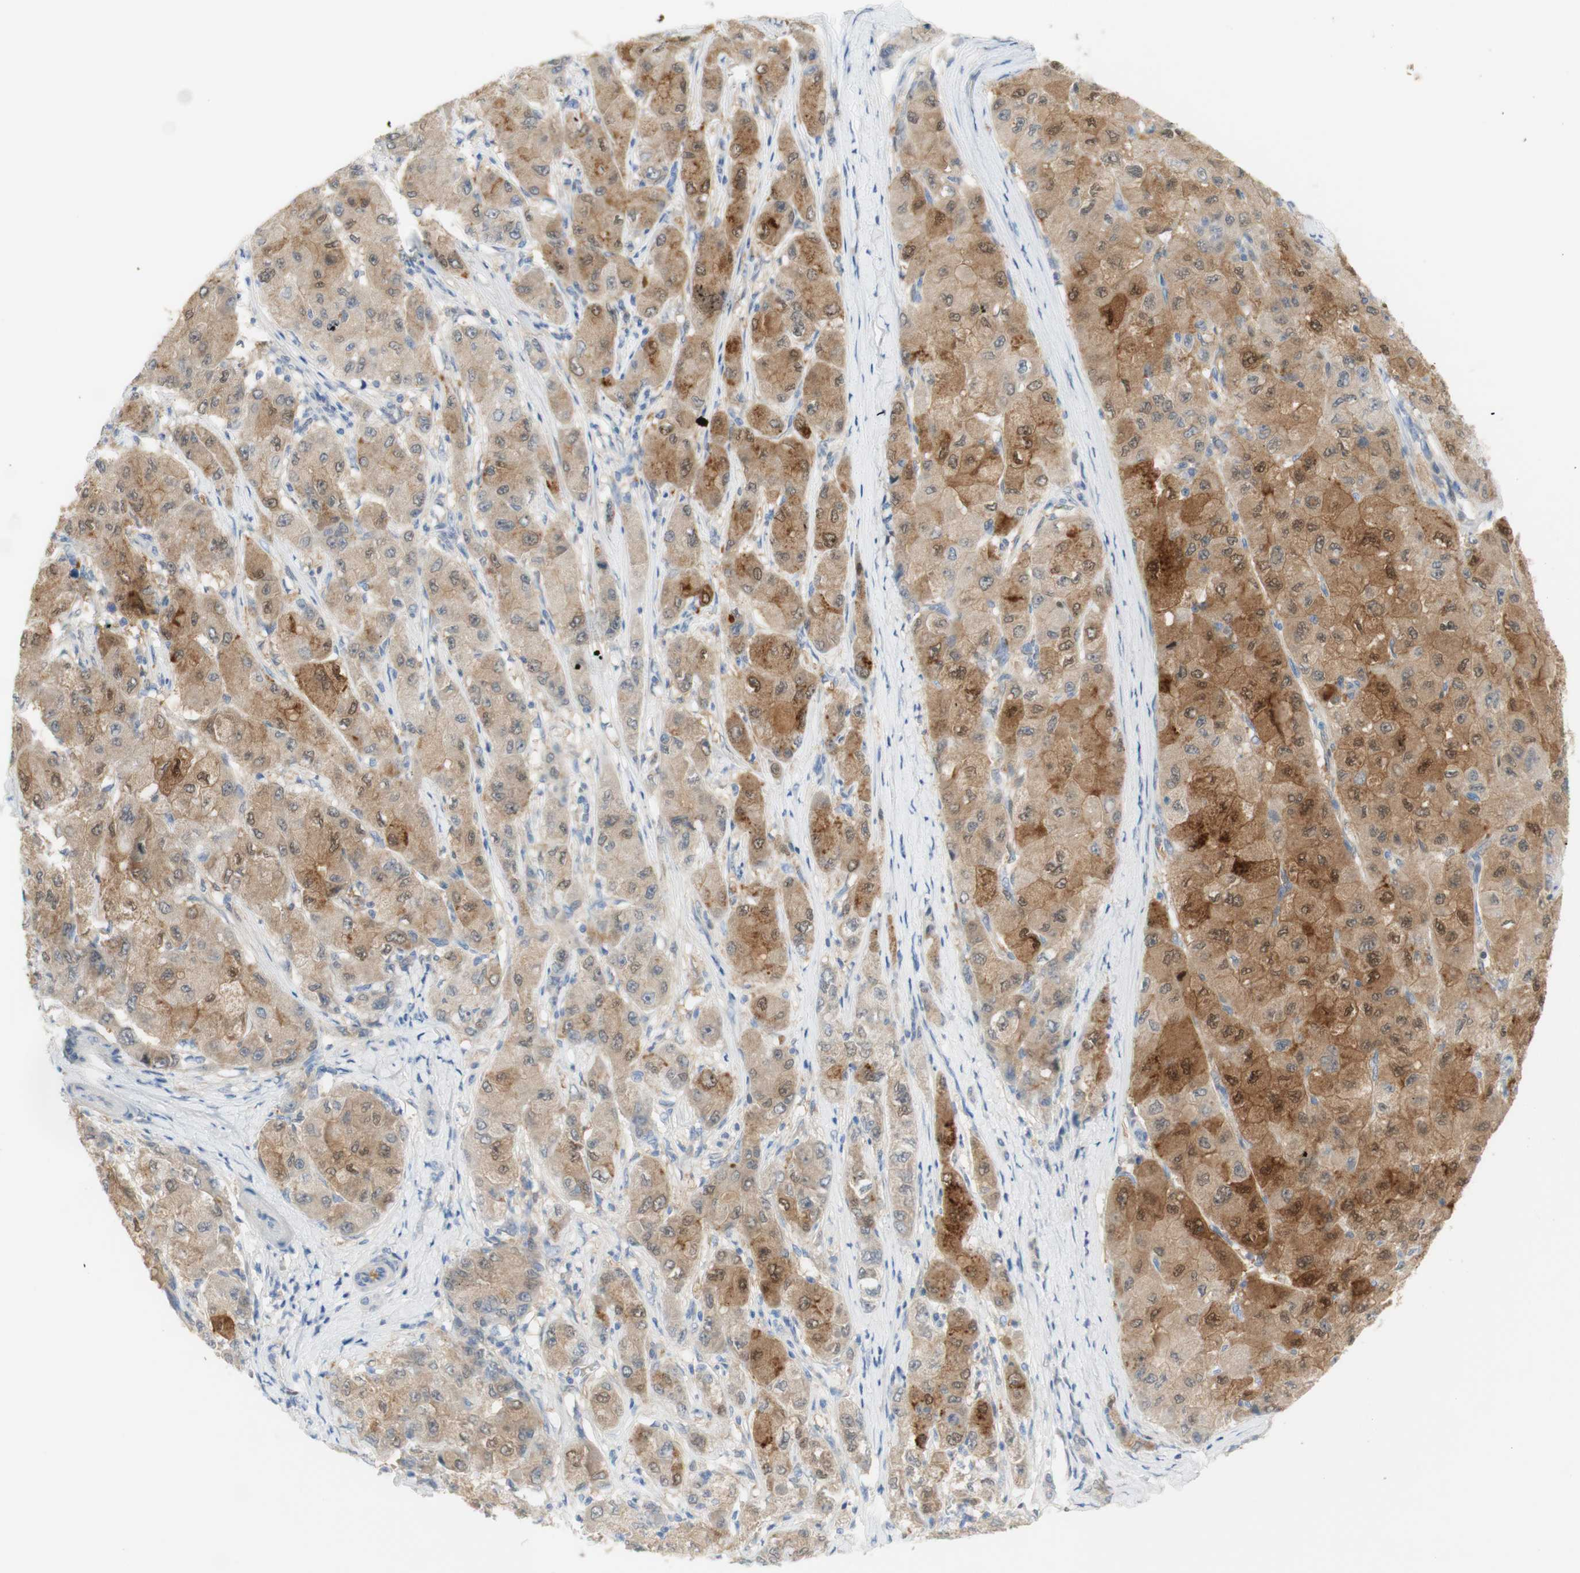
{"staining": {"intensity": "moderate", "quantity": ">75%", "location": "cytoplasmic/membranous,nuclear"}, "tissue": "liver cancer", "cell_type": "Tumor cells", "image_type": "cancer", "snomed": [{"axis": "morphology", "description": "Carcinoma, Hepatocellular, NOS"}, {"axis": "topography", "description": "Liver"}], "caption": "Immunohistochemistry of human liver cancer (hepatocellular carcinoma) shows medium levels of moderate cytoplasmic/membranous and nuclear staining in about >75% of tumor cells.", "gene": "SELENBP1", "patient": {"sex": "male", "age": 80}}